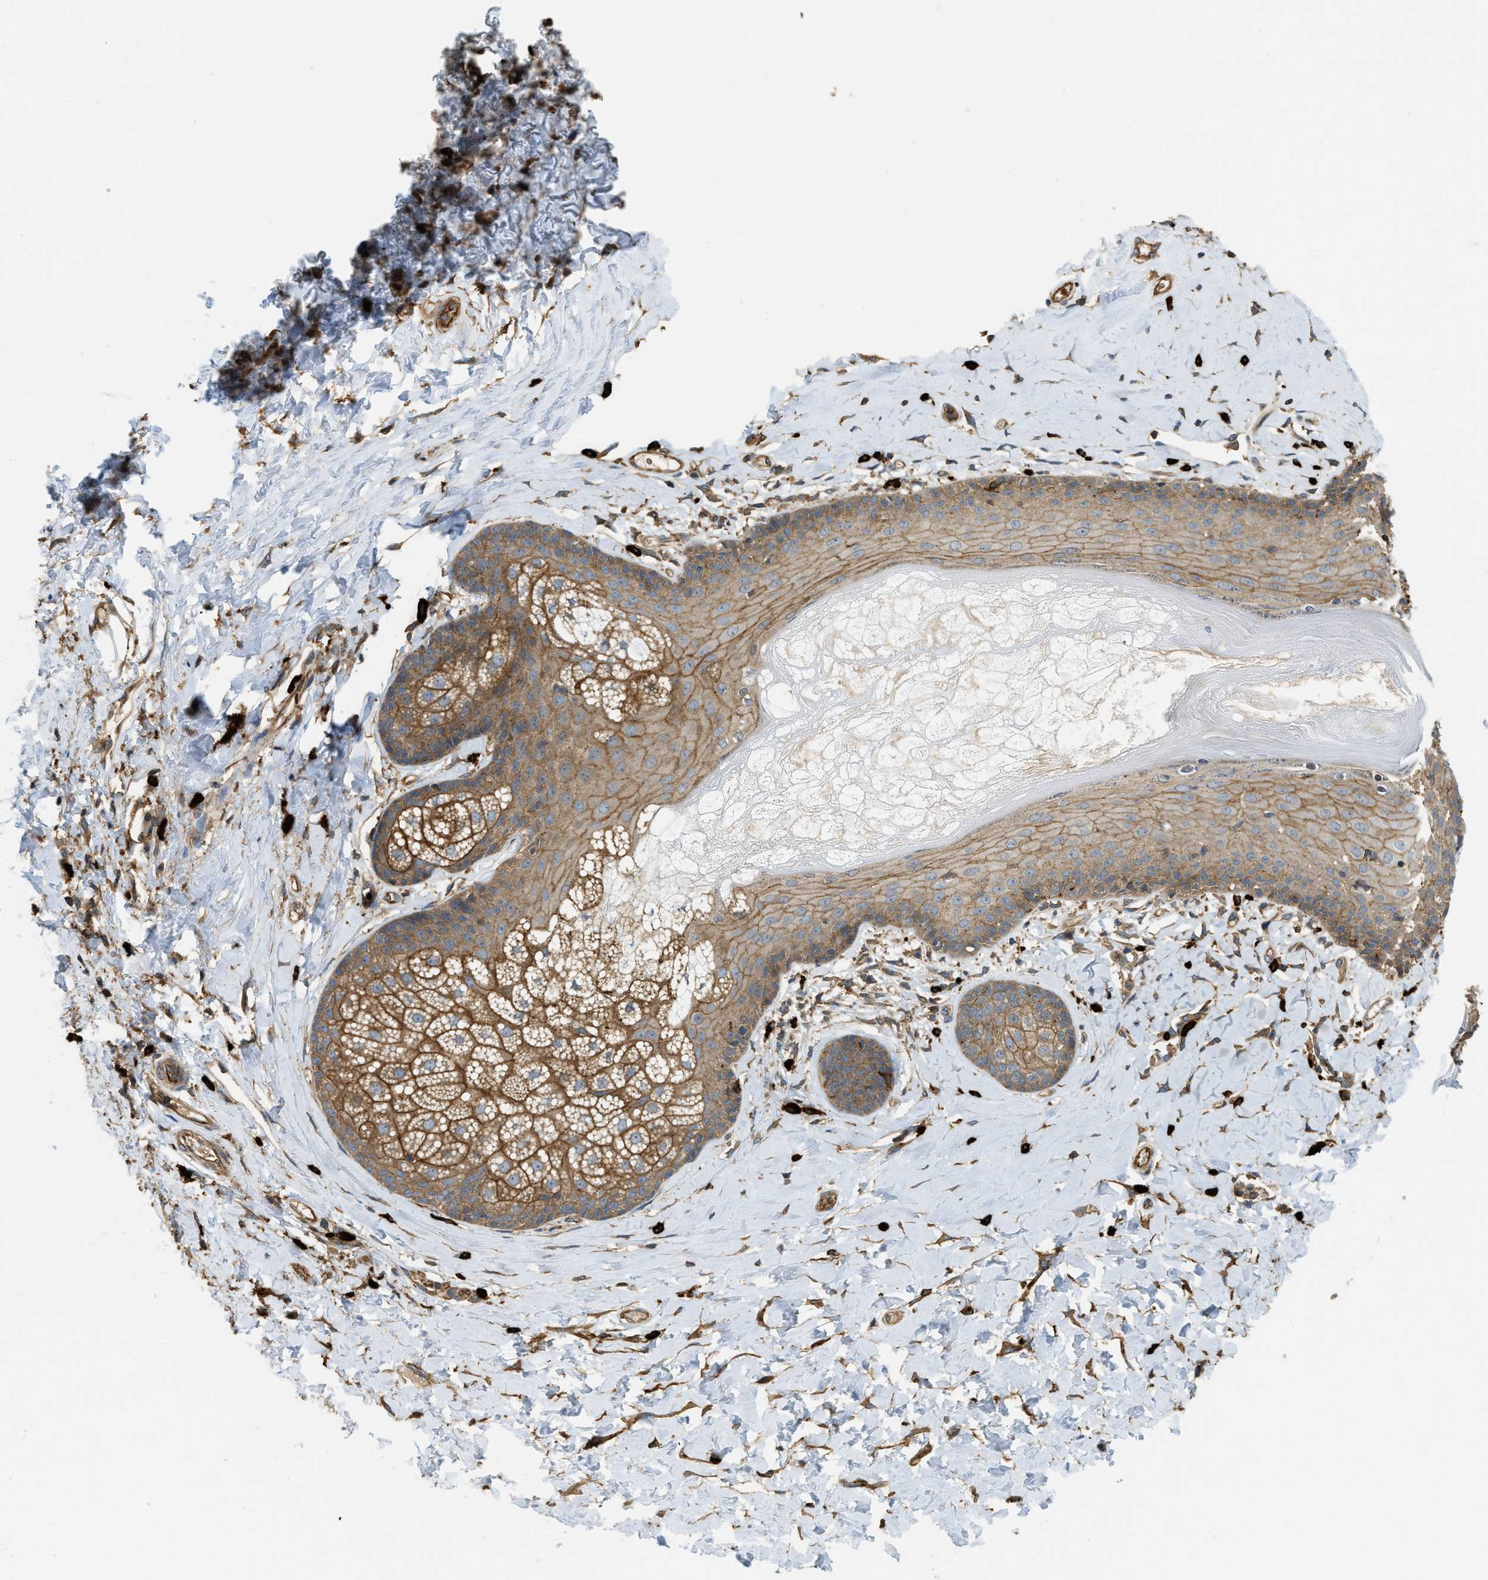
{"staining": {"intensity": "moderate", "quantity": ">75%", "location": "cytoplasmic/membranous"}, "tissue": "skin", "cell_type": "Epidermal cells", "image_type": "normal", "snomed": [{"axis": "morphology", "description": "Normal tissue, NOS"}, {"axis": "topography", "description": "Anal"}], "caption": "Brown immunohistochemical staining in normal human skin shows moderate cytoplasmic/membranous expression in approximately >75% of epidermal cells.", "gene": "BAG4", "patient": {"sex": "male", "age": 69}}